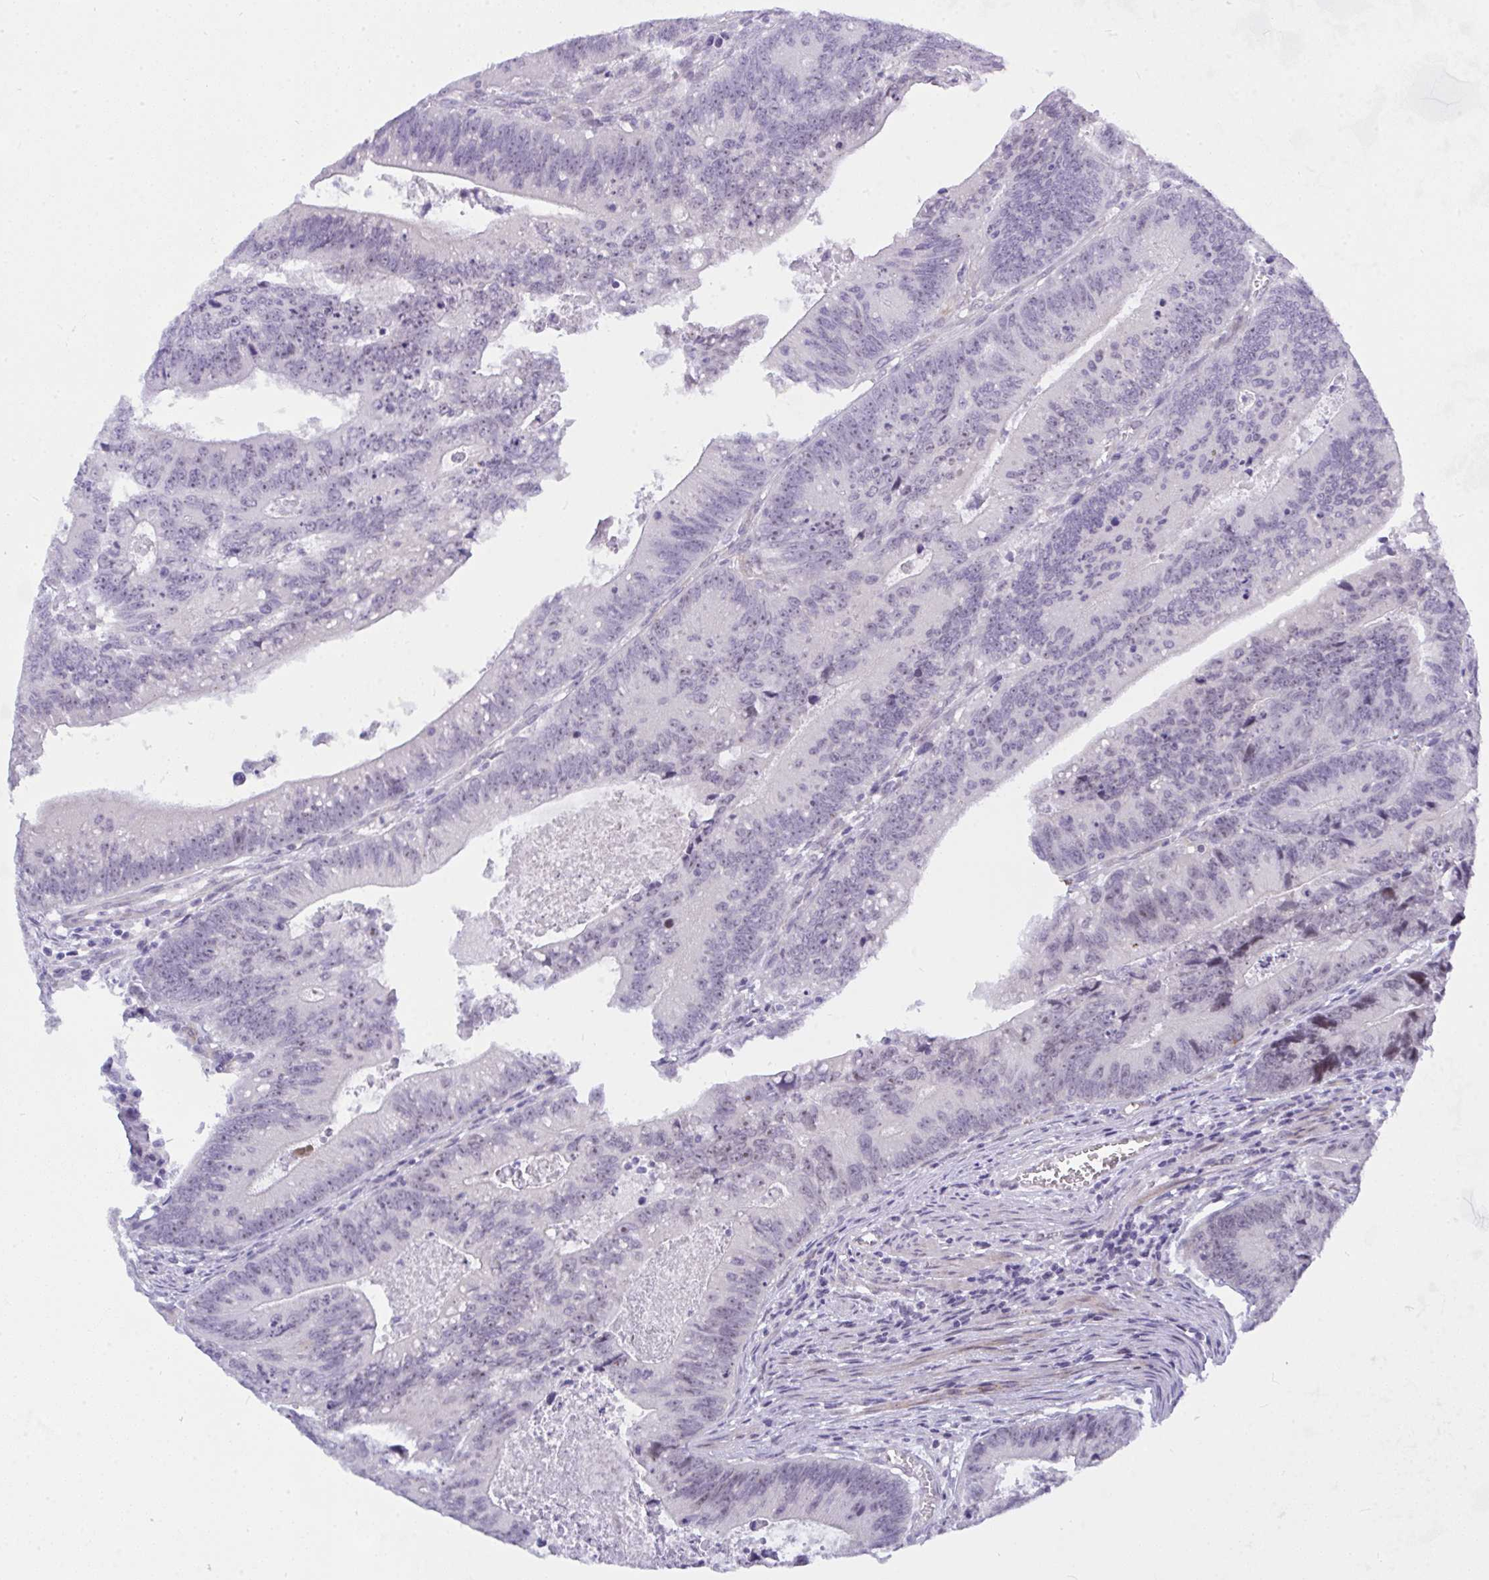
{"staining": {"intensity": "weak", "quantity": "<25%", "location": "nuclear"}, "tissue": "colorectal cancer", "cell_type": "Tumor cells", "image_type": "cancer", "snomed": [{"axis": "morphology", "description": "Adenocarcinoma, NOS"}, {"axis": "topography", "description": "Rectum"}], "caption": "Adenocarcinoma (colorectal) was stained to show a protein in brown. There is no significant expression in tumor cells.", "gene": "NFXL1", "patient": {"sex": "female", "age": 81}}